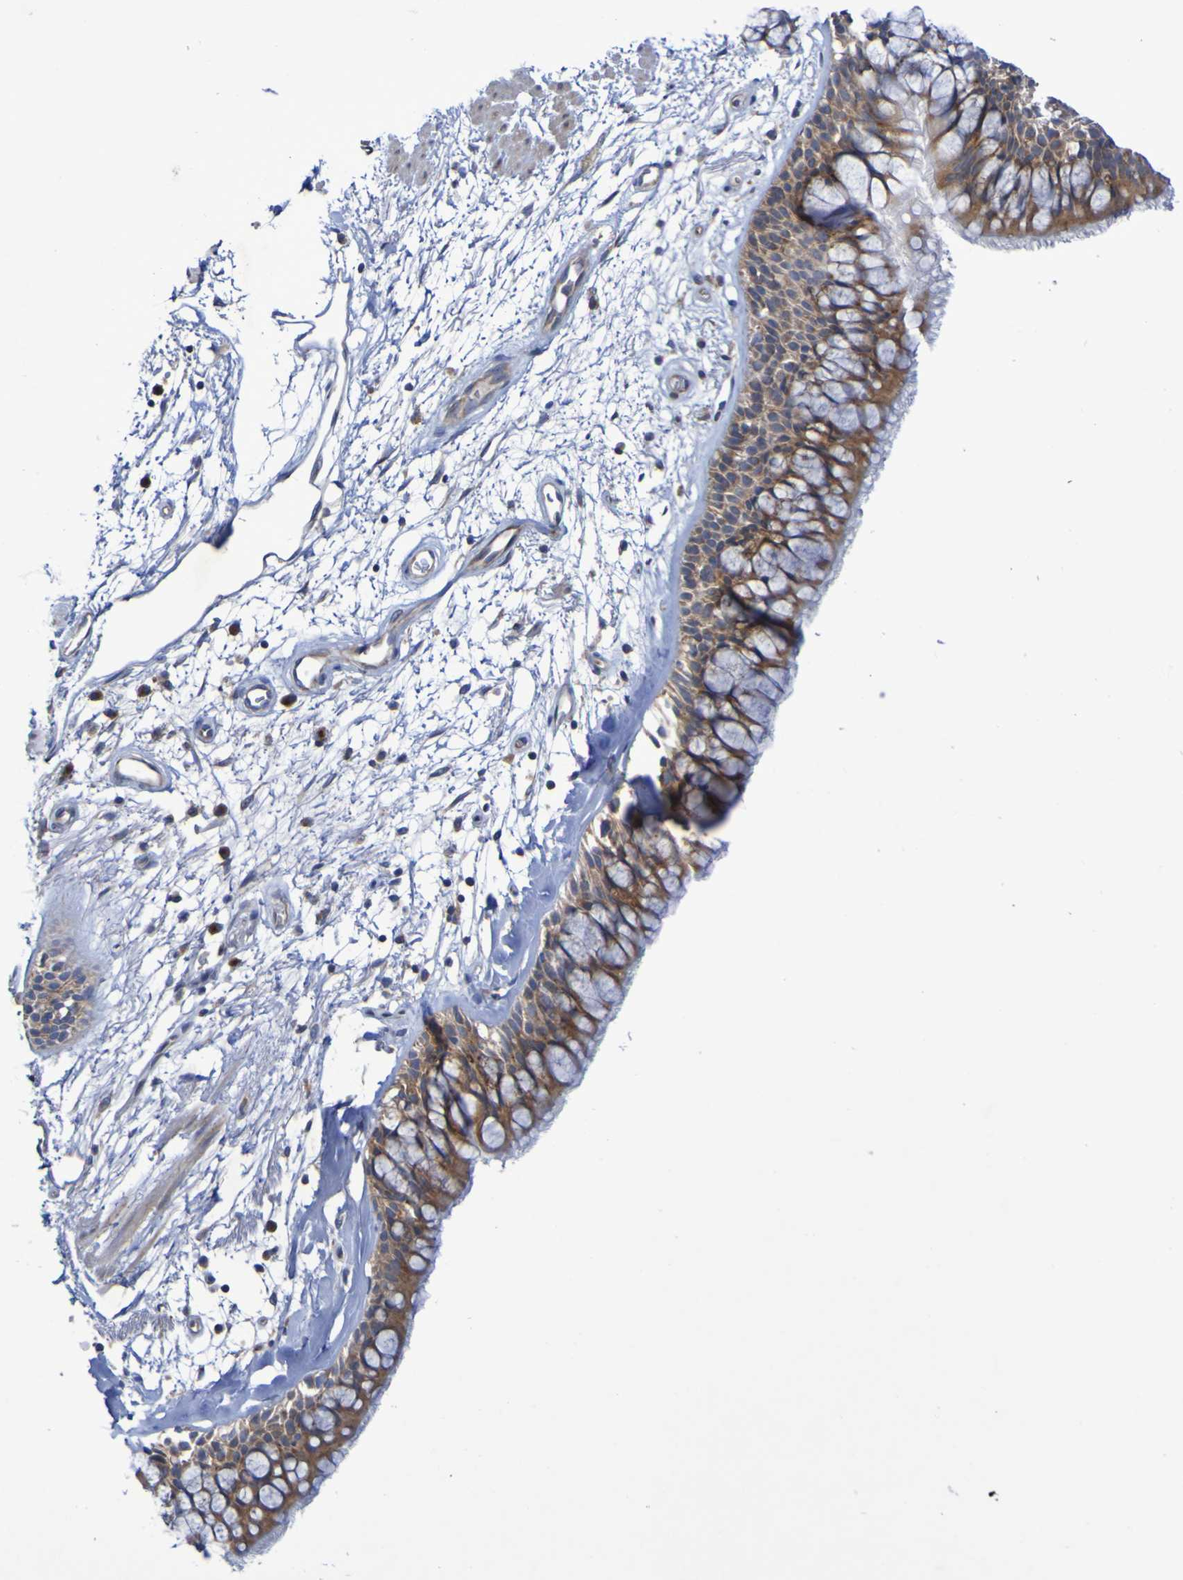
{"staining": {"intensity": "moderate", "quantity": ">75%", "location": "cytoplasmic/membranous"}, "tissue": "bronchus", "cell_type": "Respiratory epithelial cells", "image_type": "normal", "snomed": [{"axis": "morphology", "description": "Normal tissue, NOS"}, {"axis": "morphology", "description": "Adenocarcinoma, NOS"}, {"axis": "topography", "description": "Bronchus"}, {"axis": "topography", "description": "Lung"}], "caption": "Unremarkable bronchus was stained to show a protein in brown. There is medium levels of moderate cytoplasmic/membranous positivity in approximately >75% of respiratory epithelial cells.", "gene": "LMBRD2", "patient": {"sex": "female", "age": 54}}